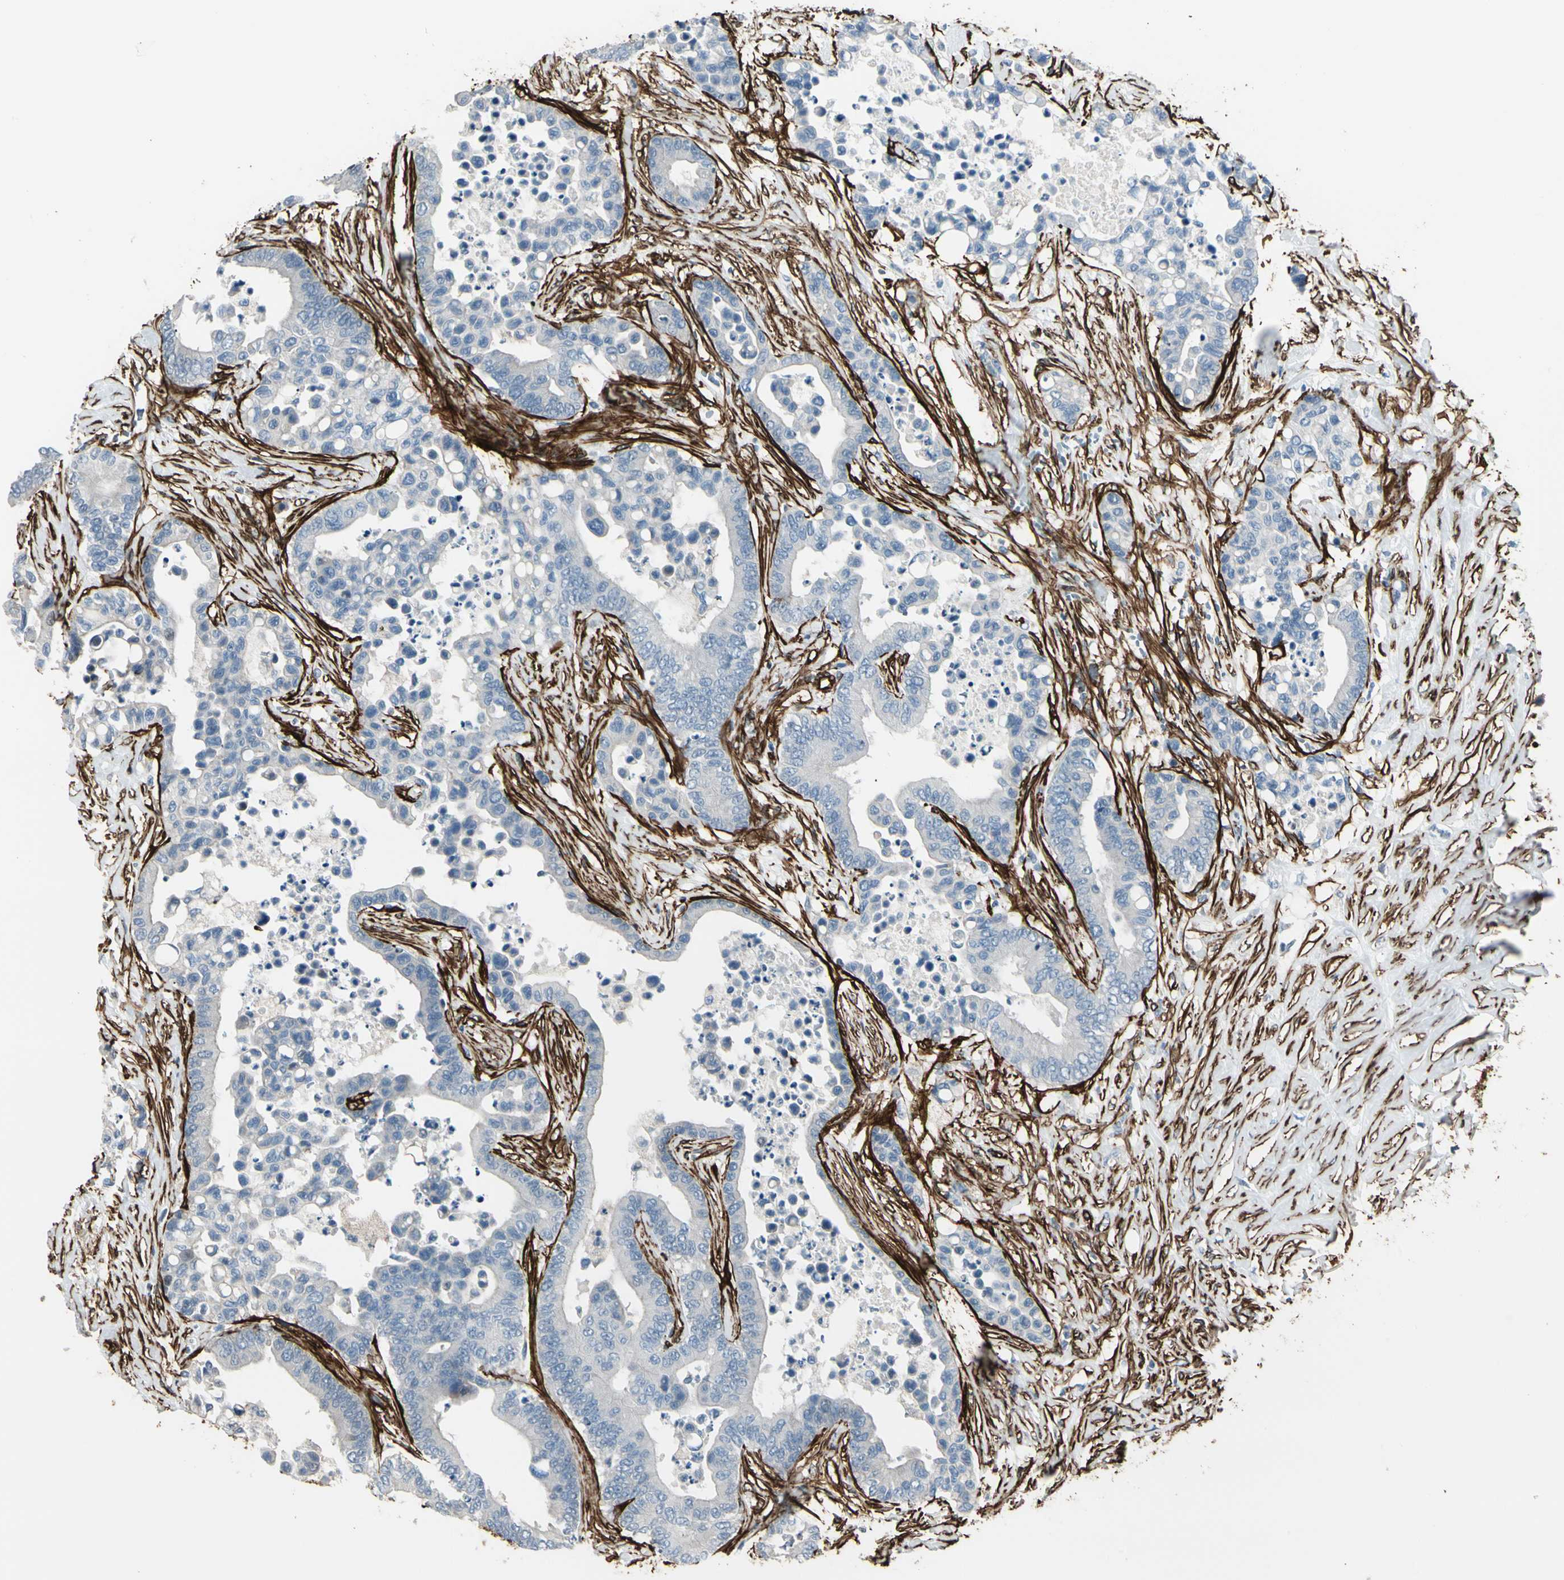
{"staining": {"intensity": "negative", "quantity": "none", "location": "none"}, "tissue": "colorectal cancer", "cell_type": "Tumor cells", "image_type": "cancer", "snomed": [{"axis": "morphology", "description": "Normal tissue, NOS"}, {"axis": "morphology", "description": "Adenocarcinoma, NOS"}, {"axis": "topography", "description": "Colon"}], "caption": "Tumor cells show no significant protein staining in adenocarcinoma (colorectal). (DAB (3,3'-diaminobenzidine) immunohistochemistry (IHC) with hematoxylin counter stain).", "gene": "CALD1", "patient": {"sex": "male", "age": 82}}